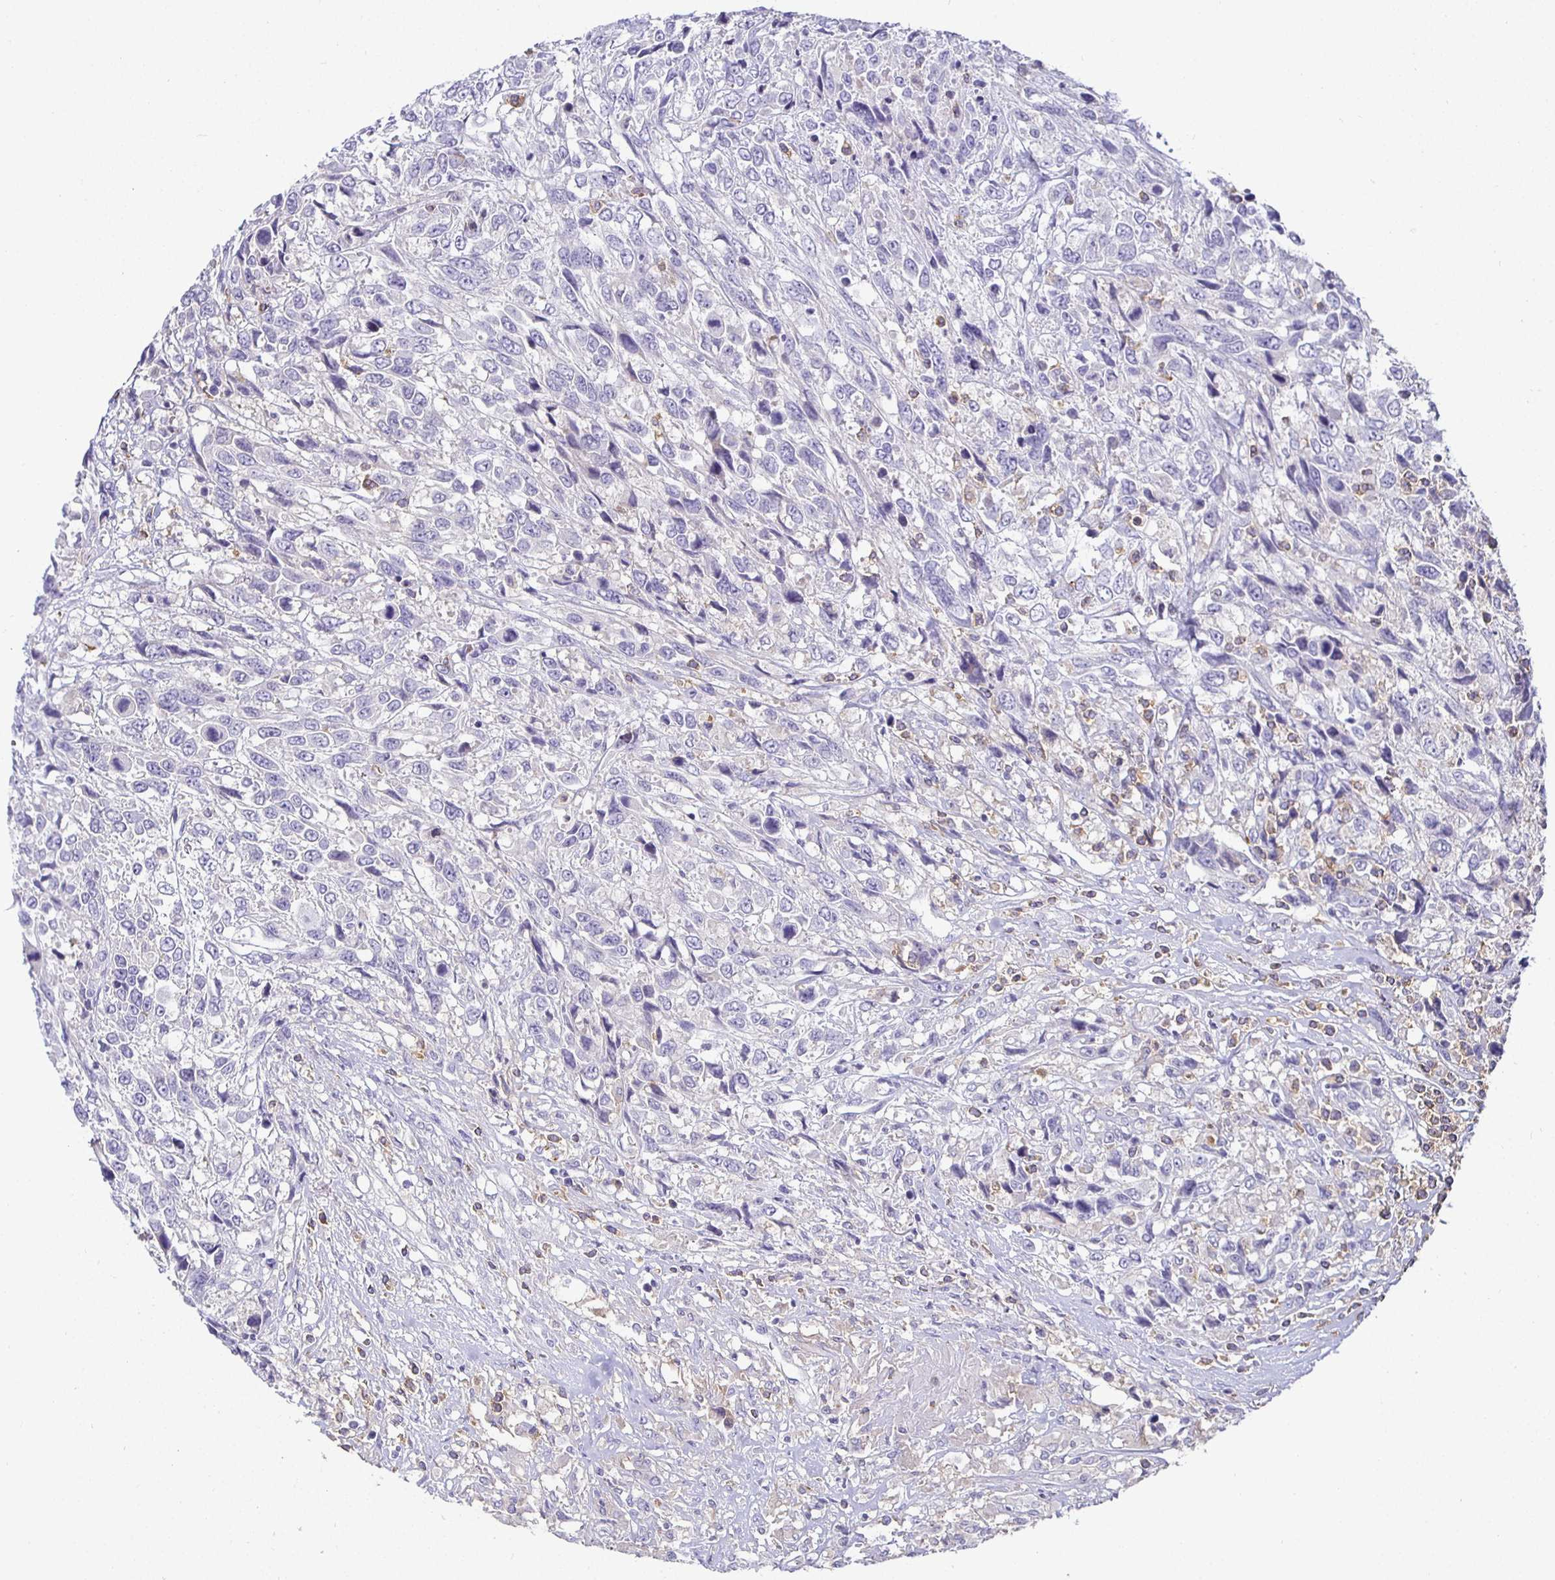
{"staining": {"intensity": "negative", "quantity": "none", "location": "none"}, "tissue": "urothelial cancer", "cell_type": "Tumor cells", "image_type": "cancer", "snomed": [{"axis": "morphology", "description": "Urothelial carcinoma, High grade"}, {"axis": "topography", "description": "Urinary bladder"}], "caption": "IHC of urothelial cancer demonstrates no positivity in tumor cells.", "gene": "SIRPA", "patient": {"sex": "female", "age": 70}}